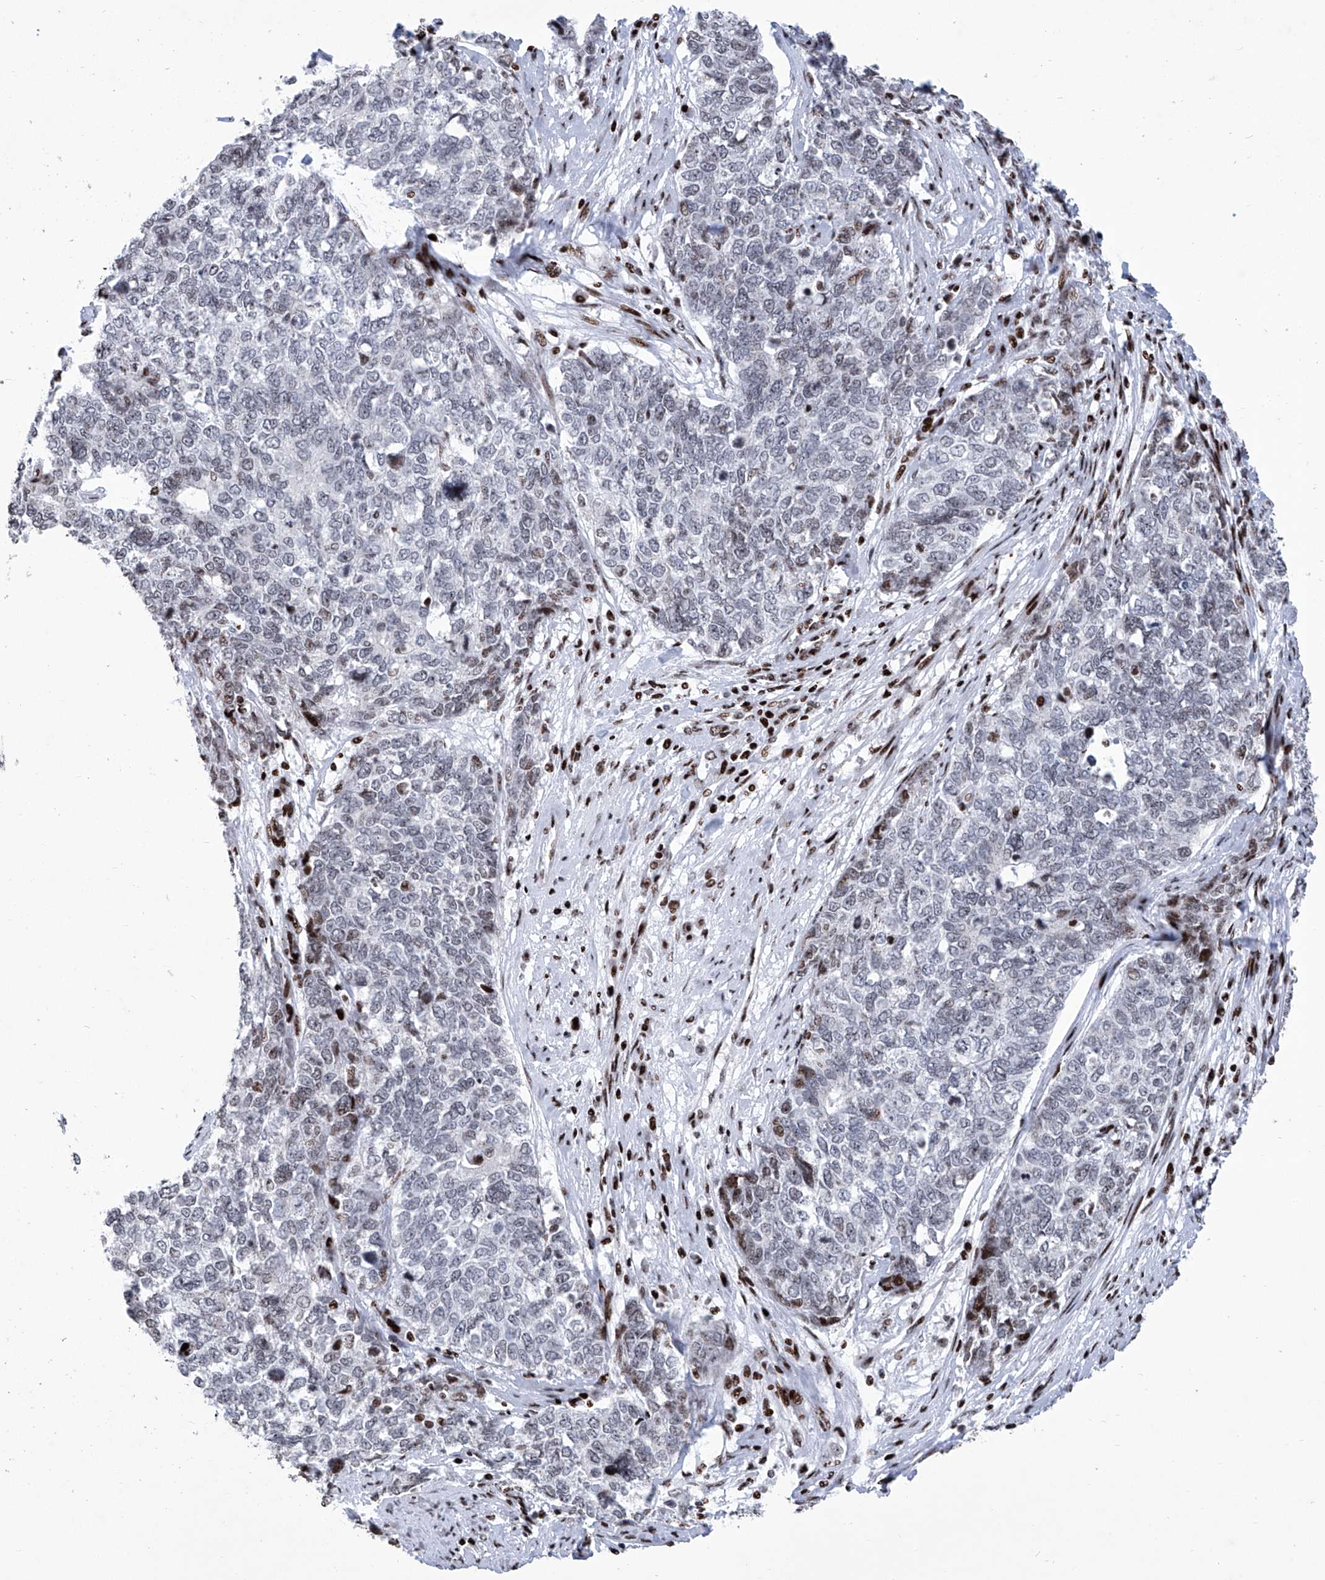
{"staining": {"intensity": "negative", "quantity": "none", "location": "none"}, "tissue": "cervical cancer", "cell_type": "Tumor cells", "image_type": "cancer", "snomed": [{"axis": "morphology", "description": "Squamous cell carcinoma, NOS"}, {"axis": "topography", "description": "Cervix"}], "caption": "Tumor cells are negative for brown protein staining in squamous cell carcinoma (cervical).", "gene": "HEY2", "patient": {"sex": "female", "age": 63}}